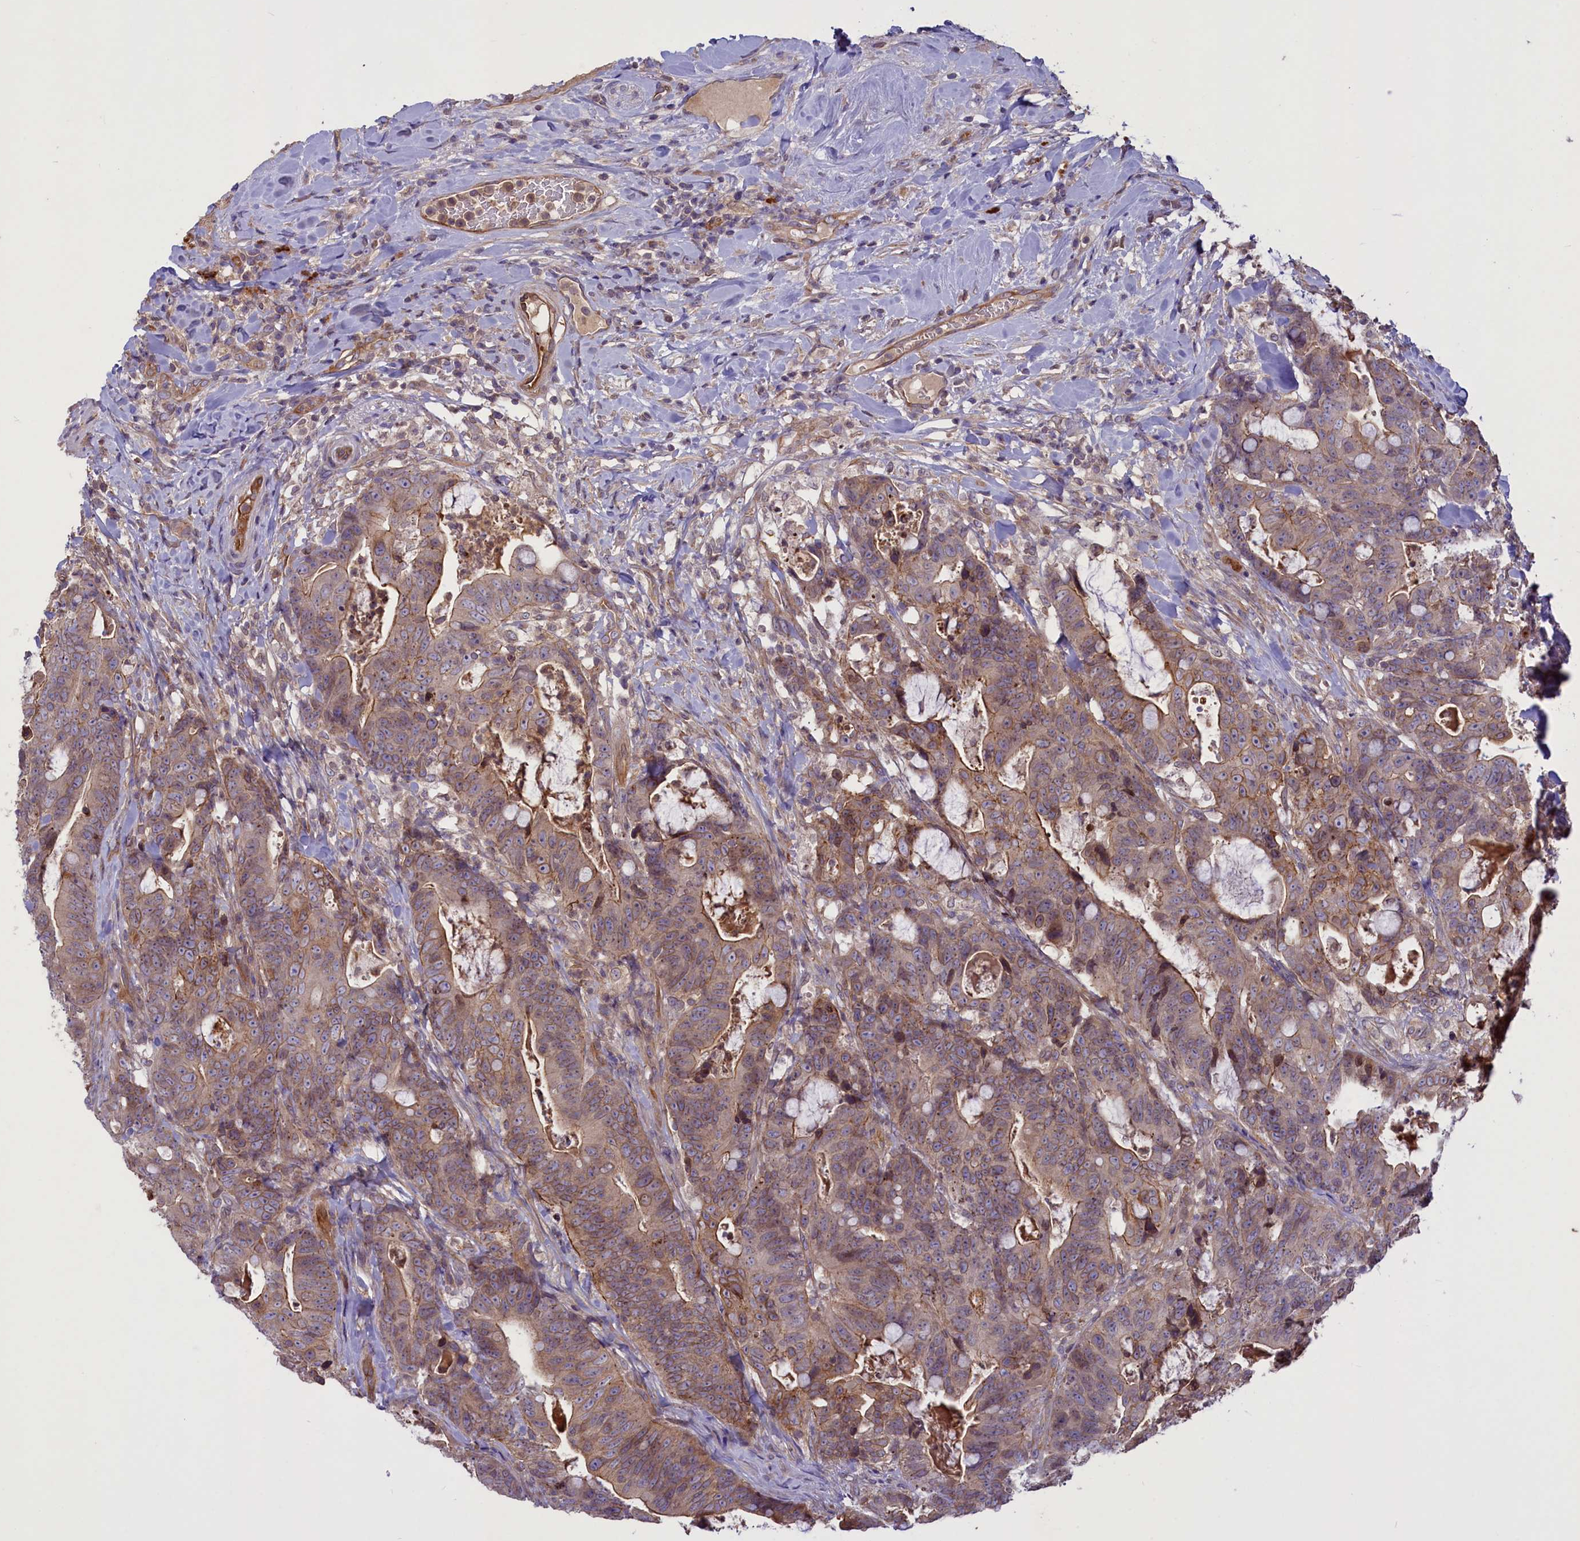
{"staining": {"intensity": "moderate", "quantity": ">75%", "location": "cytoplasmic/membranous"}, "tissue": "colorectal cancer", "cell_type": "Tumor cells", "image_type": "cancer", "snomed": [{"axis": "morphology", "description": "Adenocarcinoma, NOS"}, {"axis": "topography", "description": "Colon"}], "caption": "Immunohistochemical staining of colorectal adenocarcinoma exhibits moderate cytoplasmic/membranous protein staining in approximately >75% of tumor cells. (Brightfield microscopy of DAB IHC at high magnification).", "gene": "CCDC125", "patient": {"sex": "female", "age": 82}}